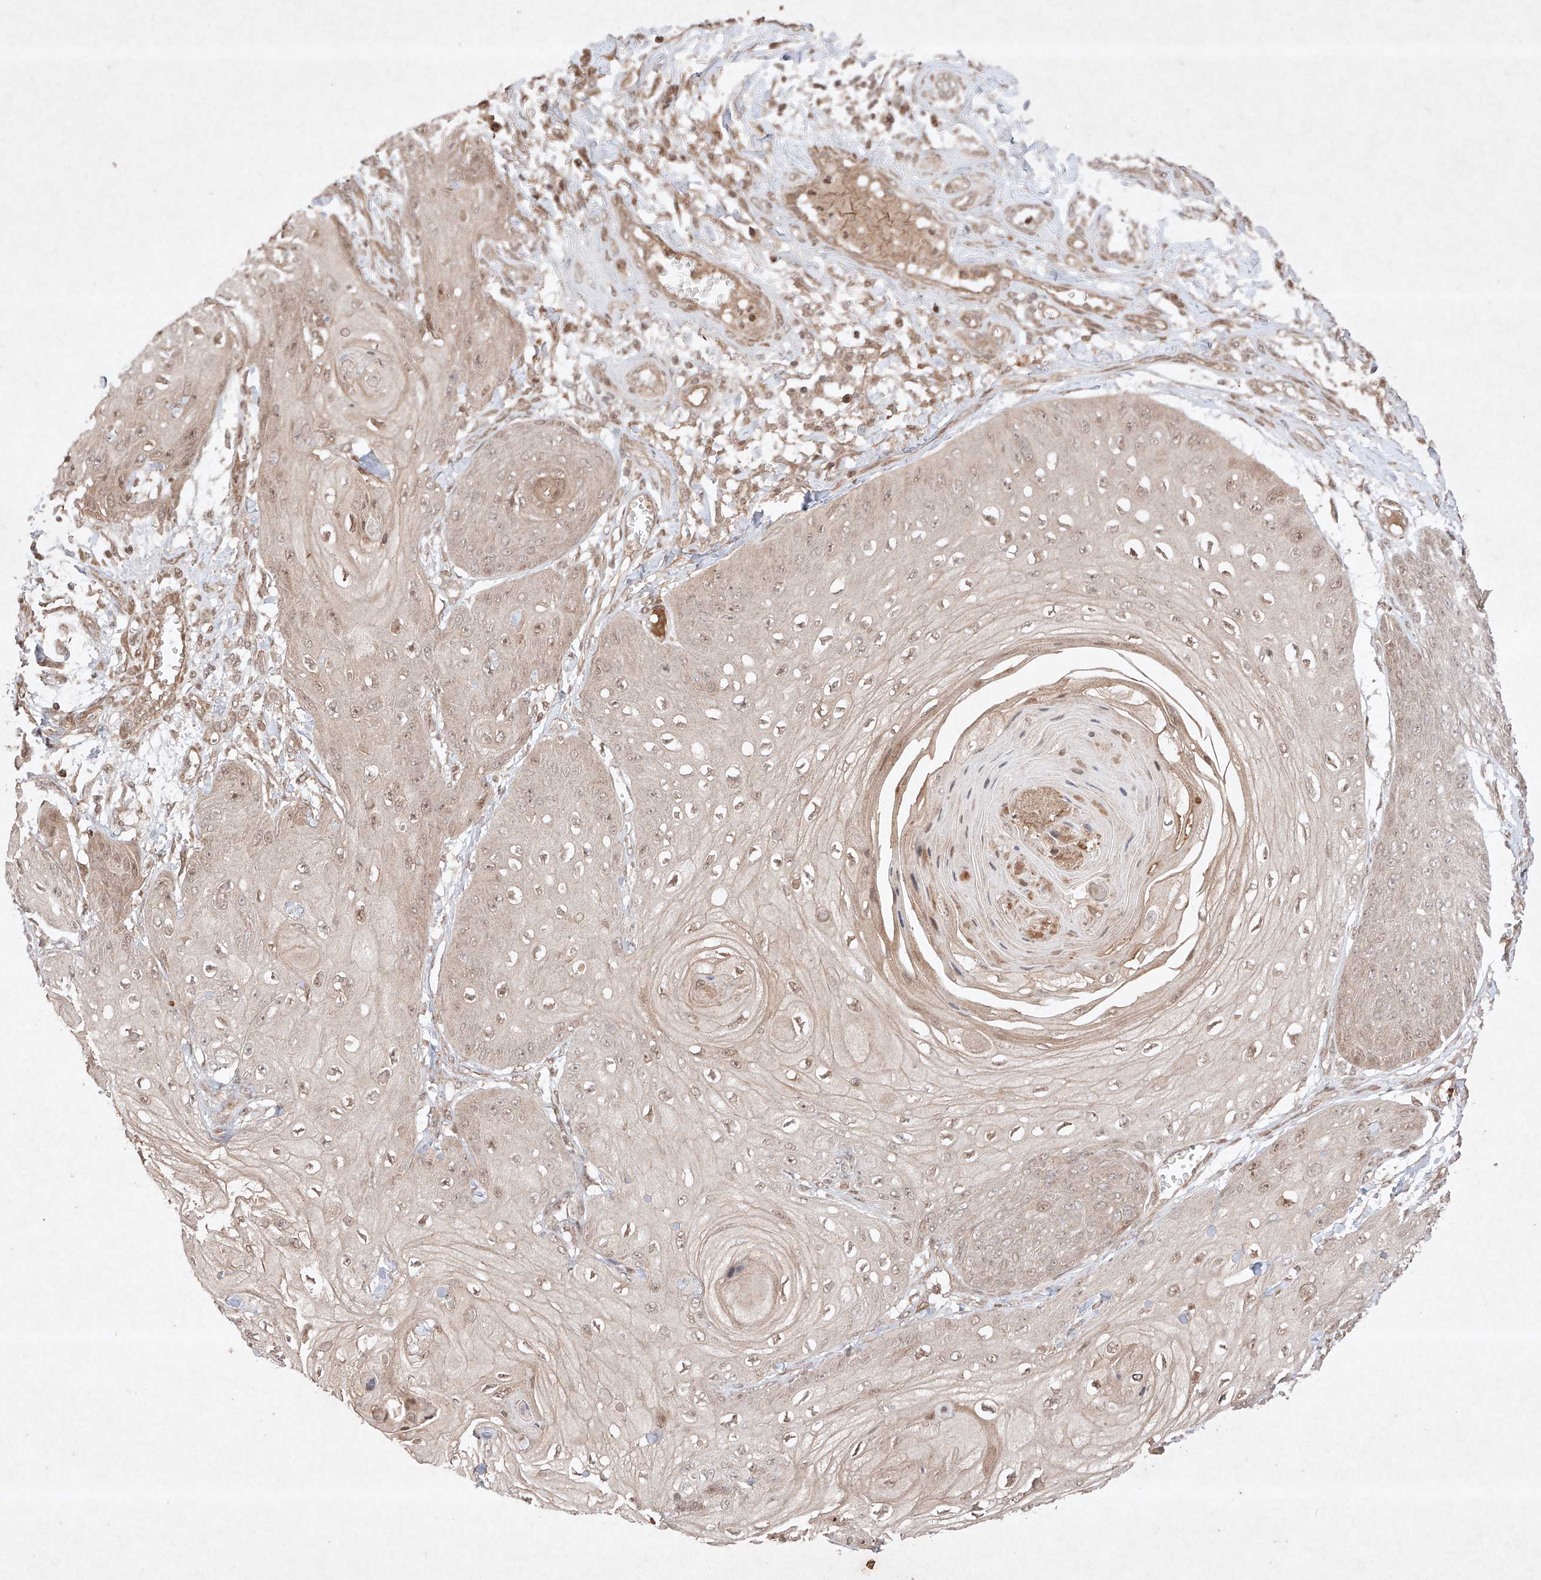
{"staining": {"intensity": "weak", "quantity": "25%-75%", "location": "nuclear"}, "tissue": "skin cancer", "cell_type": "Tumor cells", "image_type": "cancer", "snomed": [{"axis": "morphology", "description": "Squamous cell carcinoma, NOS"}, {"axis": "topography", "description": "Skin"}], "caption": "Immunohistochemical staining of human skin squamous cell carcinoma exhibits low levels of weak nuclear protein positivity in about 25%-75% of tumor cells.", "gene": "RNF31", "patient": {"sex": "male", "age": 74}}